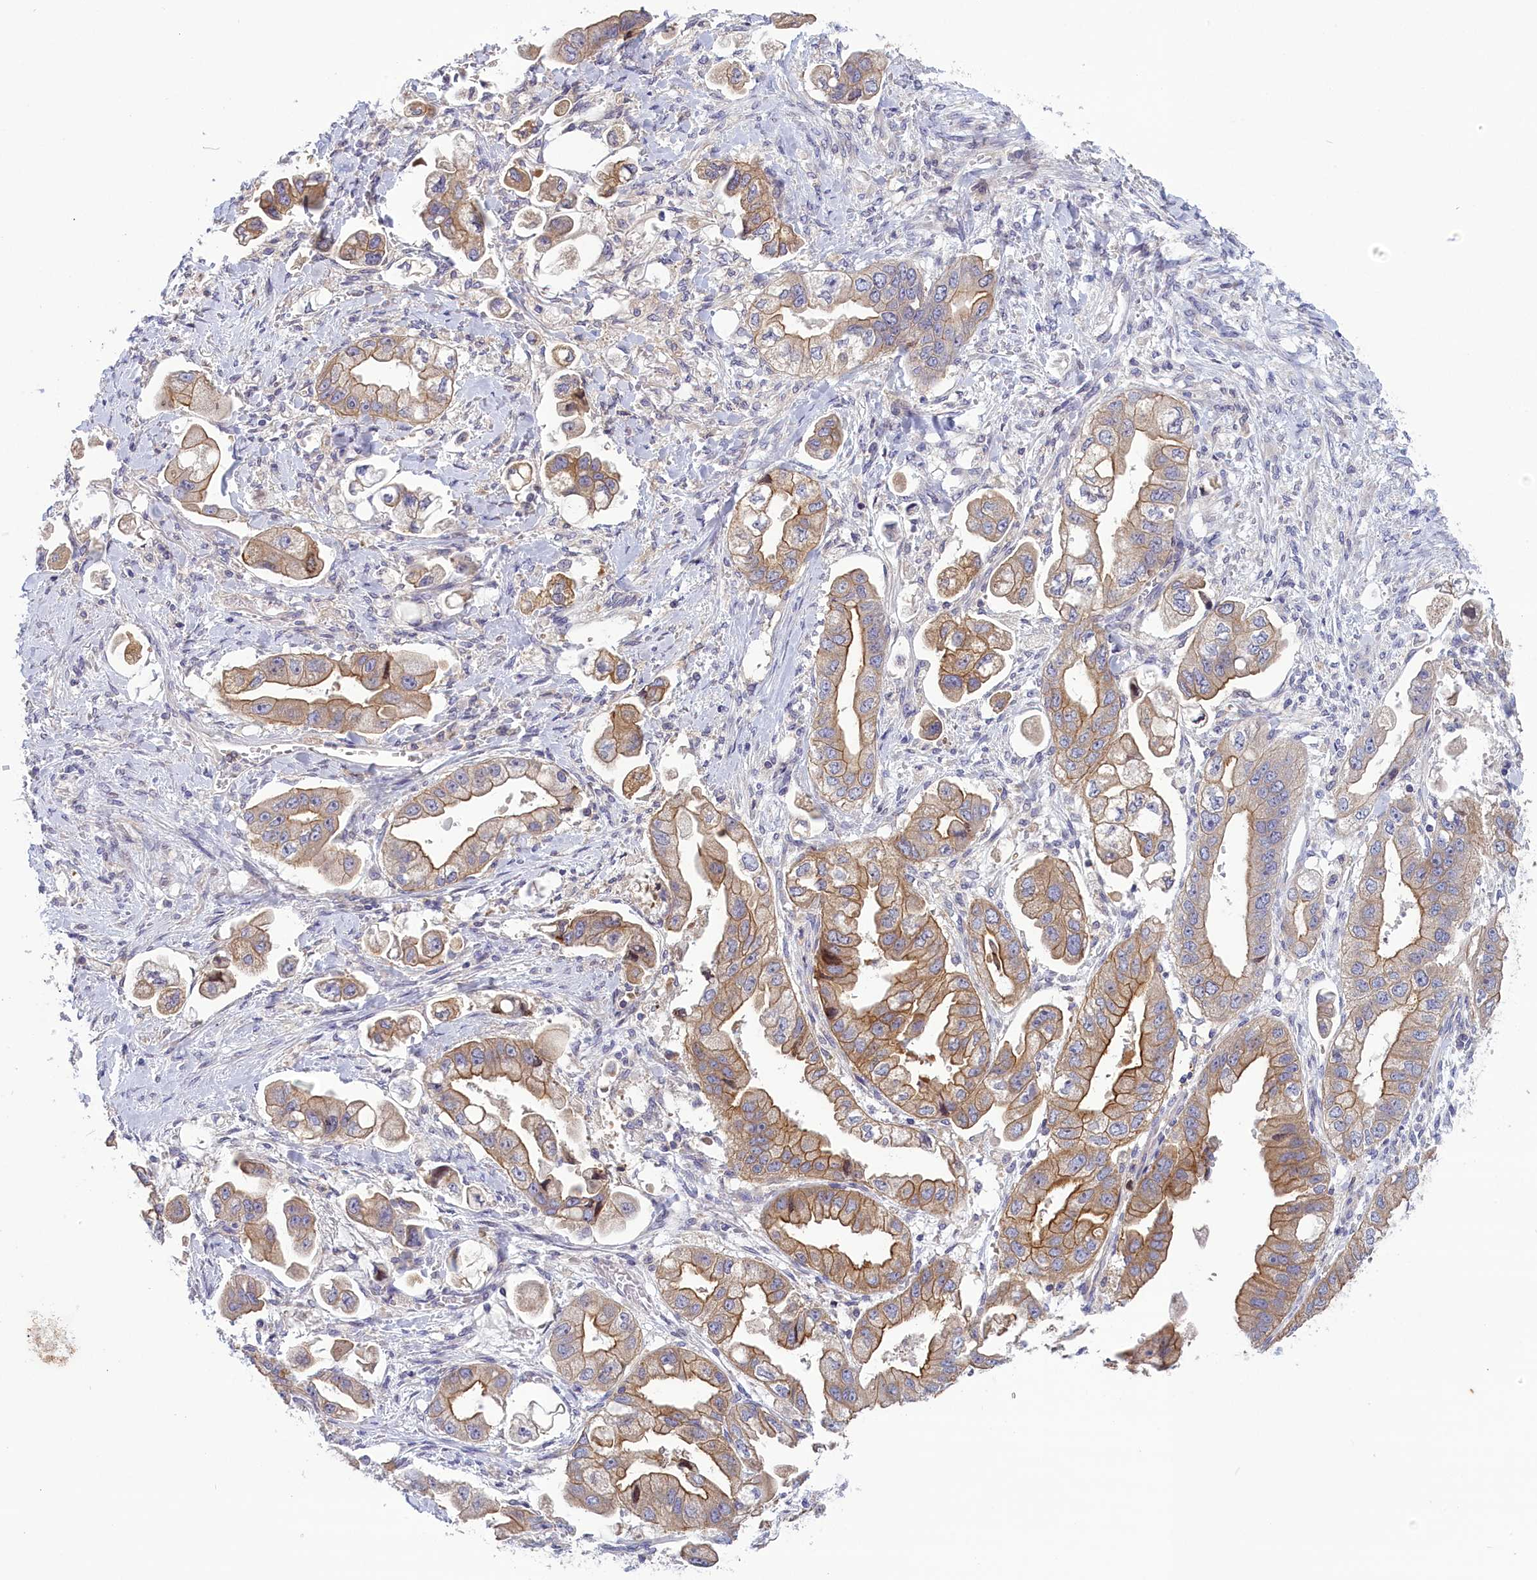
{"staining": {"intensity": "moderate", "quantity": "25%-75%", "location": "cytoplasmic/membranous"}, "tissue": "stomach cancer", "cell_type": "Tumor cells", "image_type": "cancer", "snomed": [{"axis": "morphology", "description": "Adenocarcinoma, NOS"}, {"axis": "topography", "description": "Stomach"}], "caption": "Stomach cancer (adenocarcinoma) stained with DAB immunohistochemistry (IHC) exhibits medium levels of moderate cytoplasmic/membranous staining in approximately 25%-75% of tumor cells.", "gene": "CORO2A", "patient": {"sex": "male", "age": 62}}